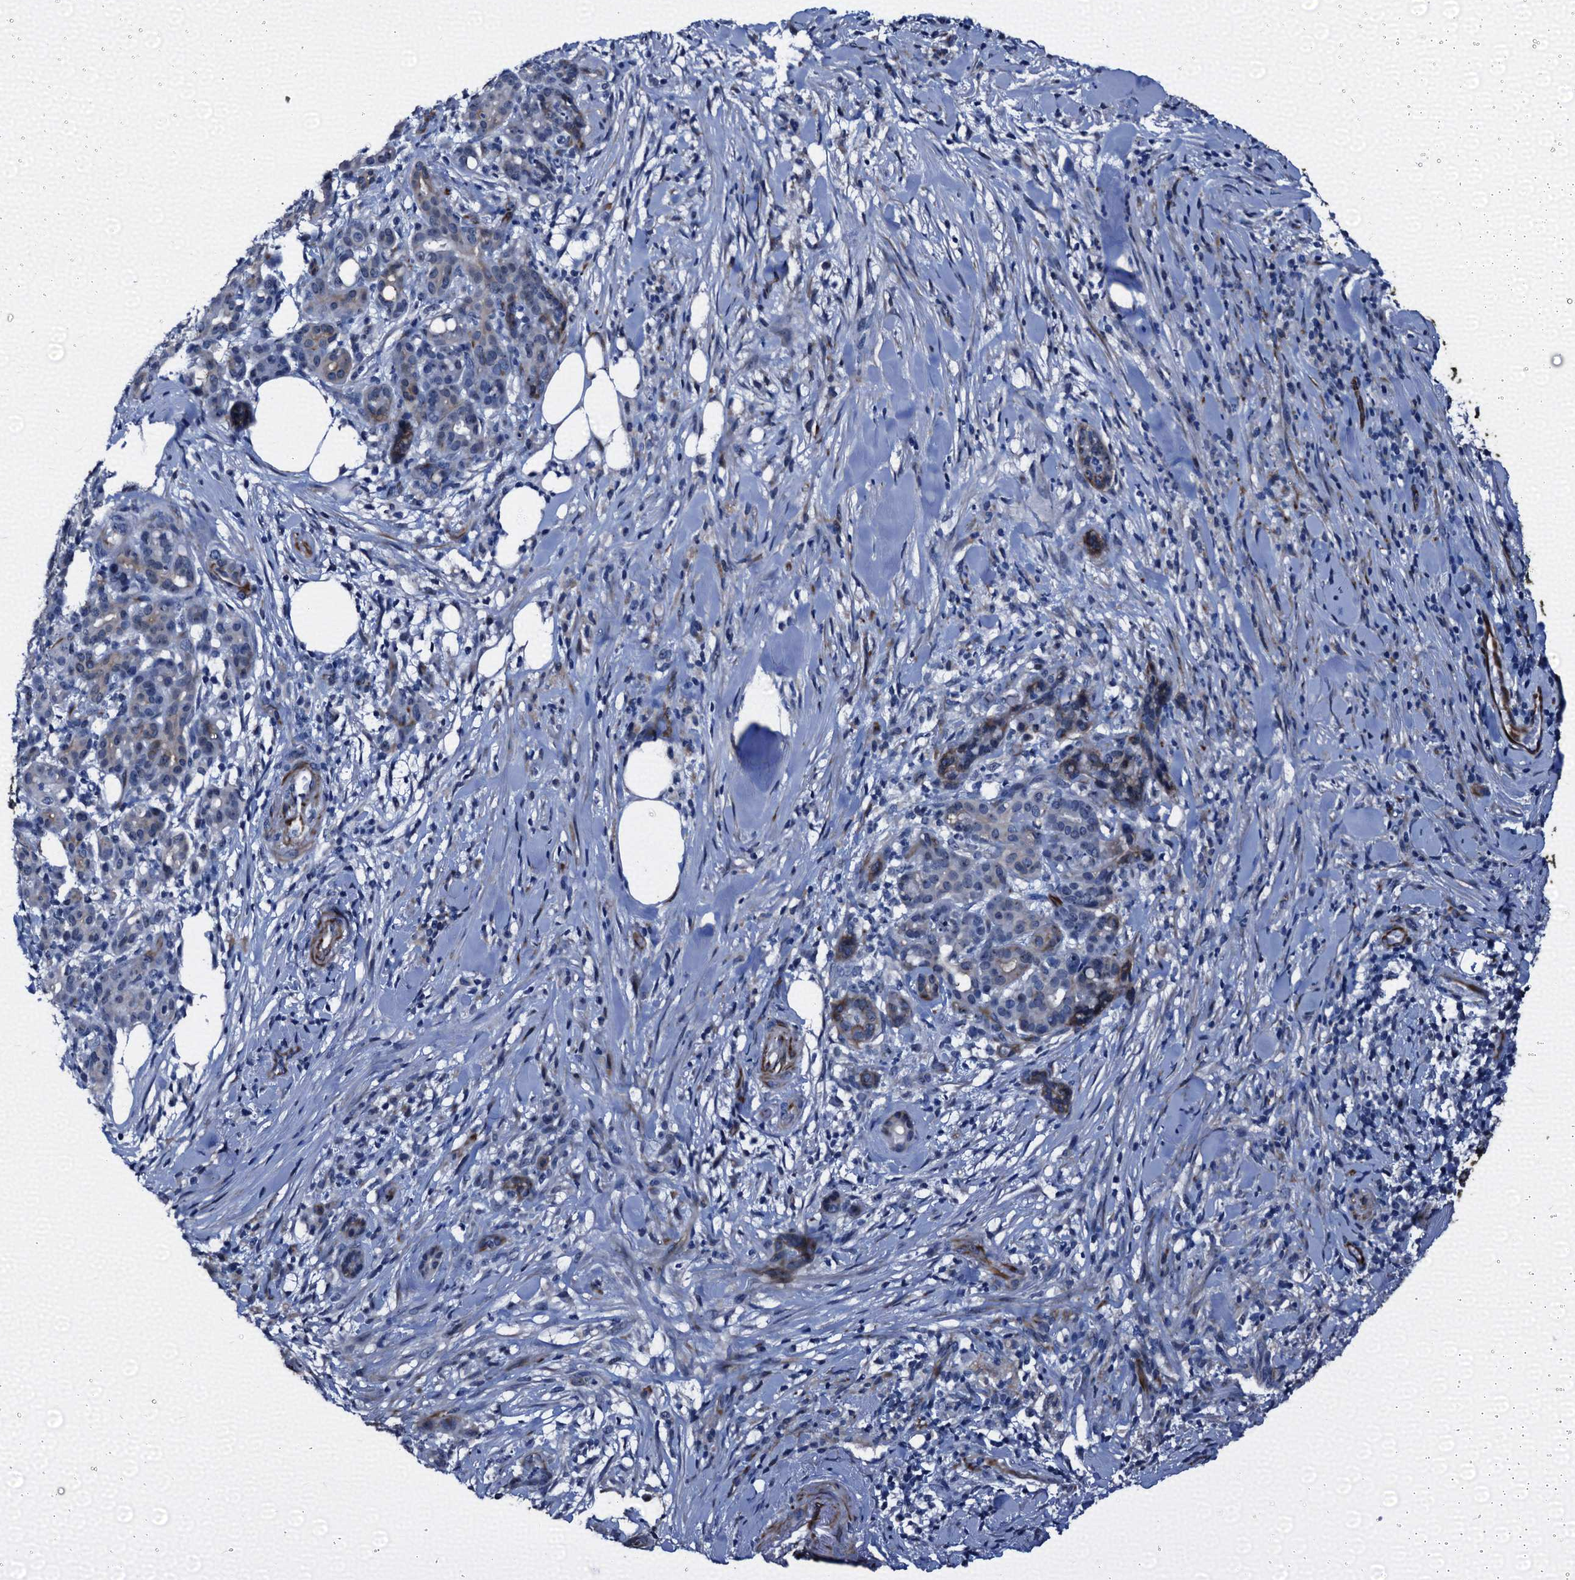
{"staining": {"intensity": "negative", "quantity": "none", "location": "none"}, "tissue": "pancreatic cancer", "cell_type": "Tumor cells", "image_type": "cancer", "snomed": [{"axis": "morphology", "description": "Adenocarcinoma, NOS"}, {"axis": "topography", "description": "Pancreas"}], "caption": "The histopathology image reveals no significant positivity in tumor cells of adenocarcinoma (pancreatic).", "gene": "EMG1", "patient": {"sex": "female", "age": 66}}